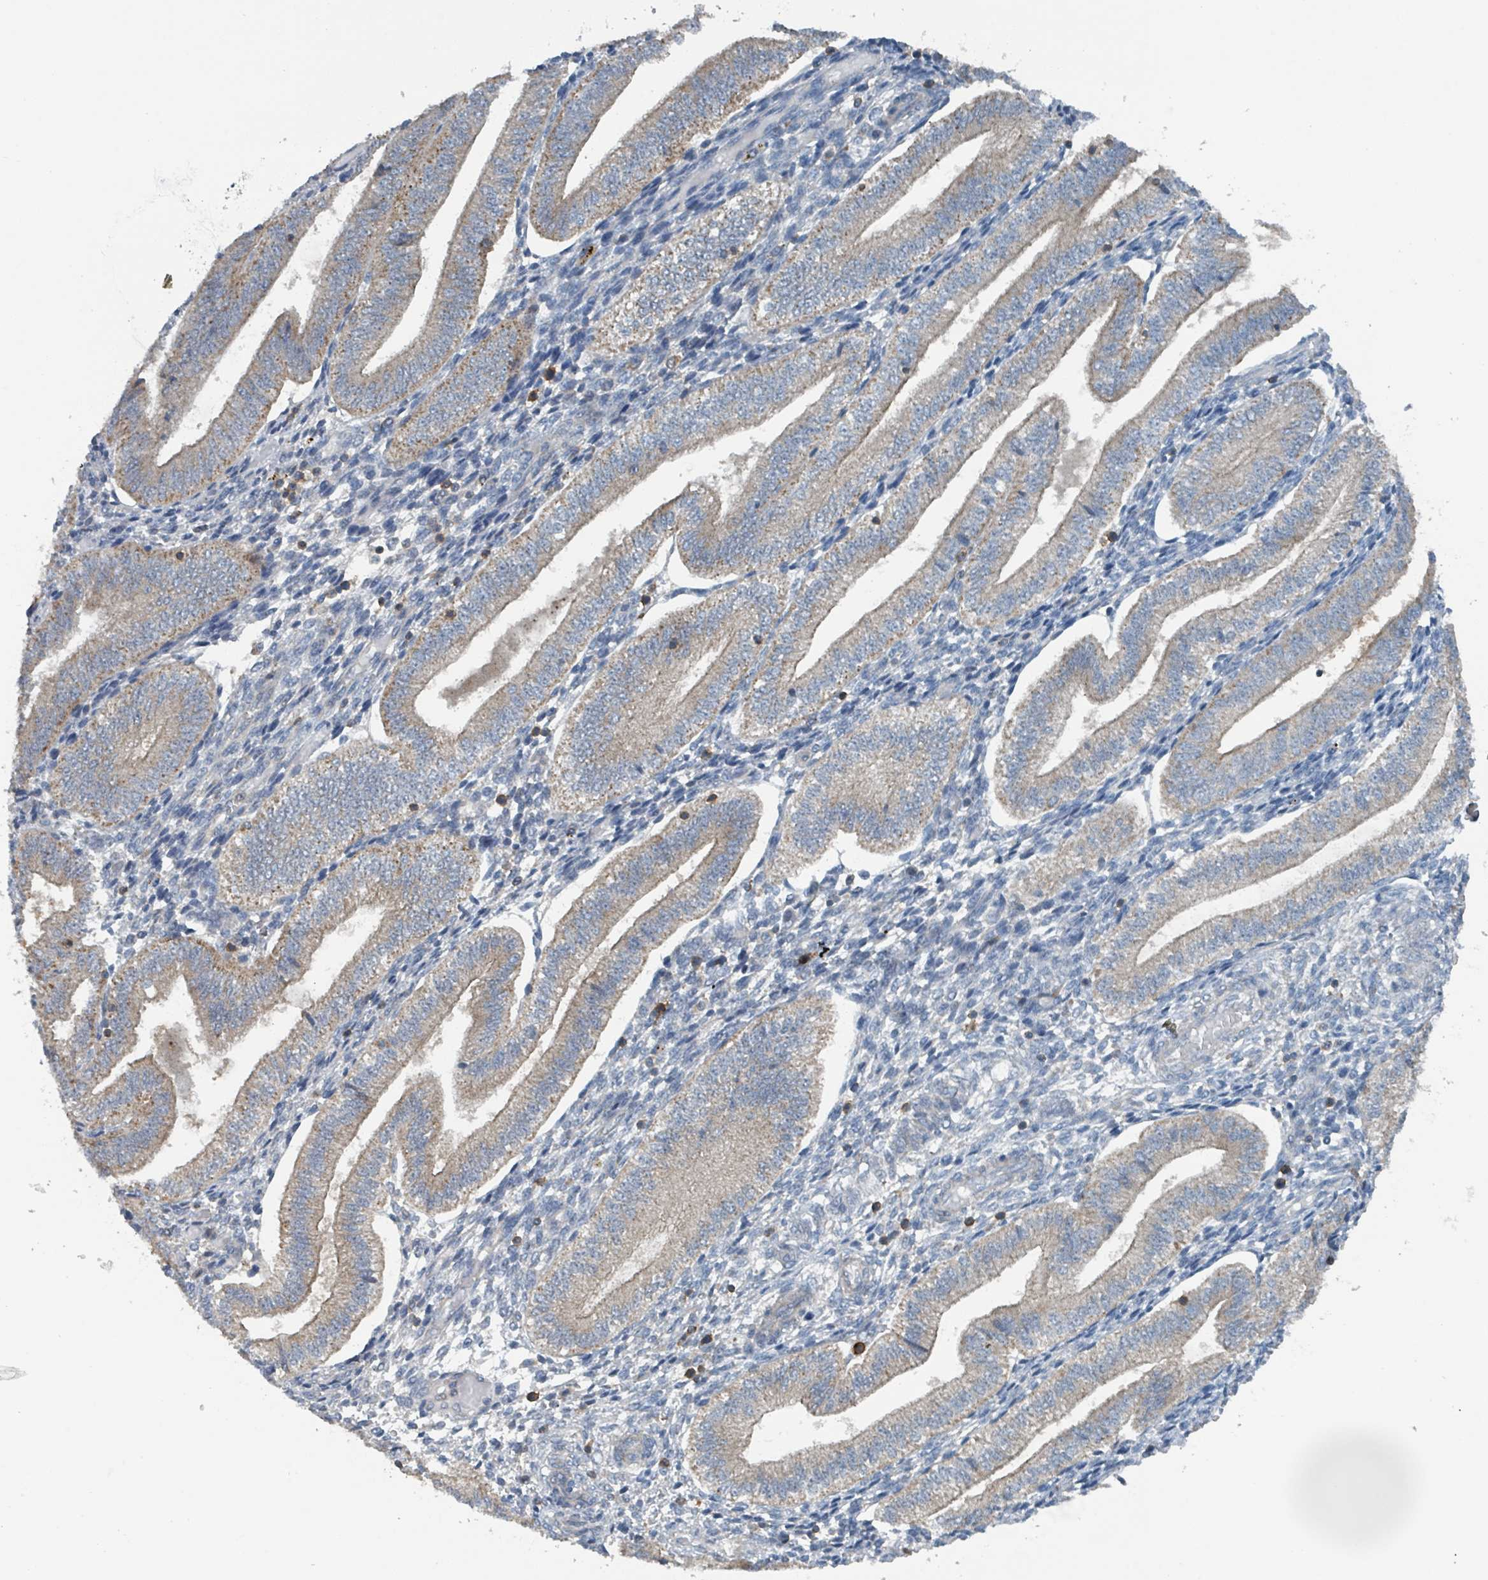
{"staining": {"intensity": "moderate", "quantity": "<25%", "location": "cytoplasmic/membranous"}, "tissue": "endometrium", "cell_type": "Cells in endometrial stroma", "image_type": "normal", "snomed": [{"axis": "morphology", "description": "Normal tissue, NOS"}, {"axis": "topography", "description": "Endometrium"}], "caption": "Normal endometrium displays moderate cytoplasmic/membranous positivity in about <25% of cells in endometrial stroma, visualized by immunohistochemistry.", "gene": "ACBD4", "patient": {"sex": "female", "age": 34}}